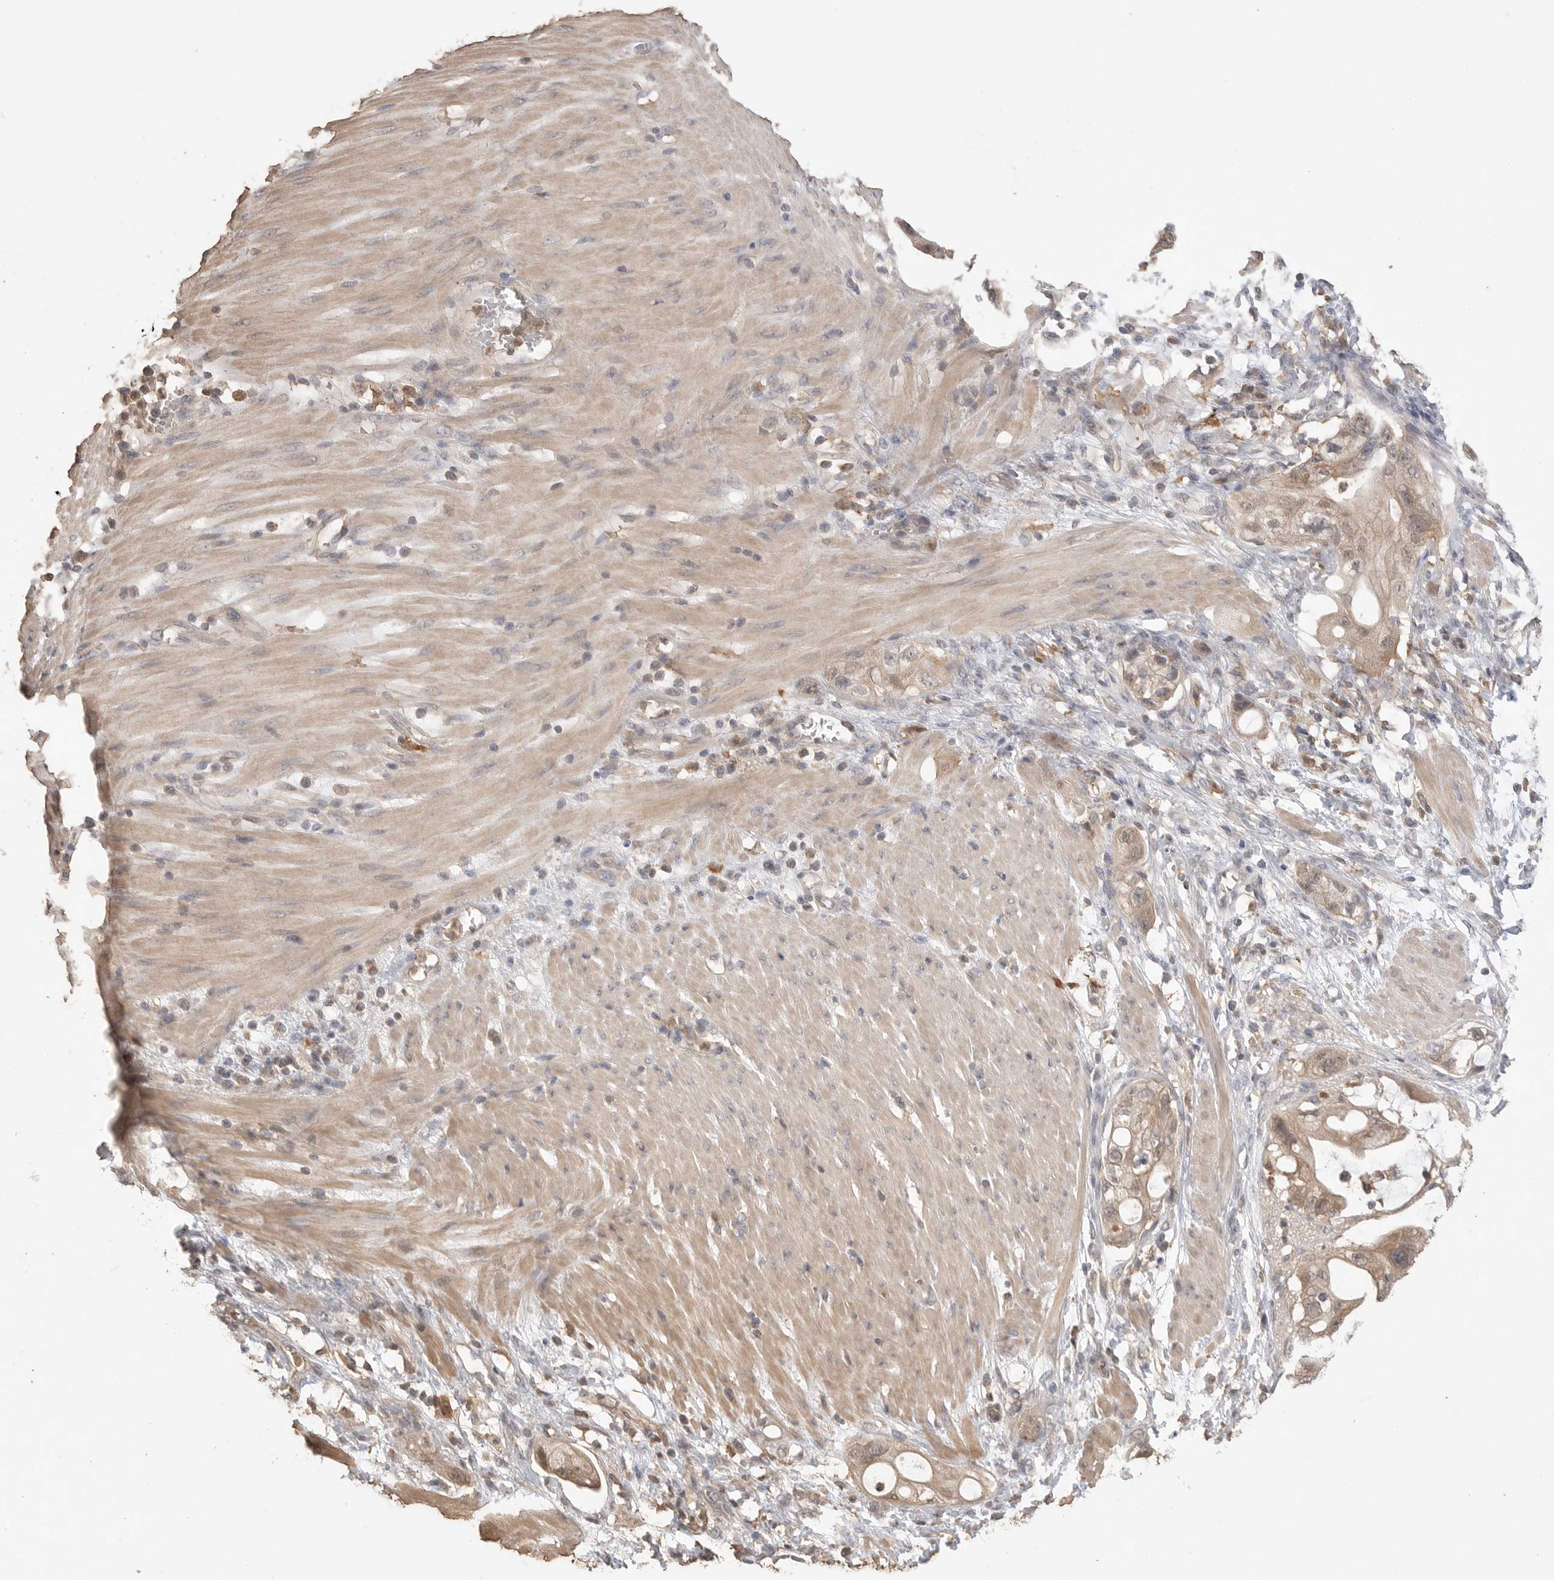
{"staining": {"intensity": "weak", "quantity": ">75%", "location": "cytoplasmic/membranous,nuclear"}, "tissue": "stomach cancer", "cell_type": "Tumor cells", "image_type": "cancer", "snomed": [{"axis": "morphology", "description": "Adenocarcinoma, NOS"}, {"axis": "topography", "description": "Stomach"}, {"axis": "topography", "description": "Stomach, lower"}], "caption": "Immunohistochemistry (IHC) staining of stomach cancer (adenocarcinoma), which demonstrates low levels of weak cytoplasmic/membranous and nuclear expression in approximately >75% of tumor cells indicating weak cytoplasmic/membranous and nuclear protein expression. The staining was performed using DAB (brown) for protein detection and nuclei were counterstained in hematoxylin (blue).", "gene": "MAP2K1", "patient": {"sex": "female", "age": 48}}